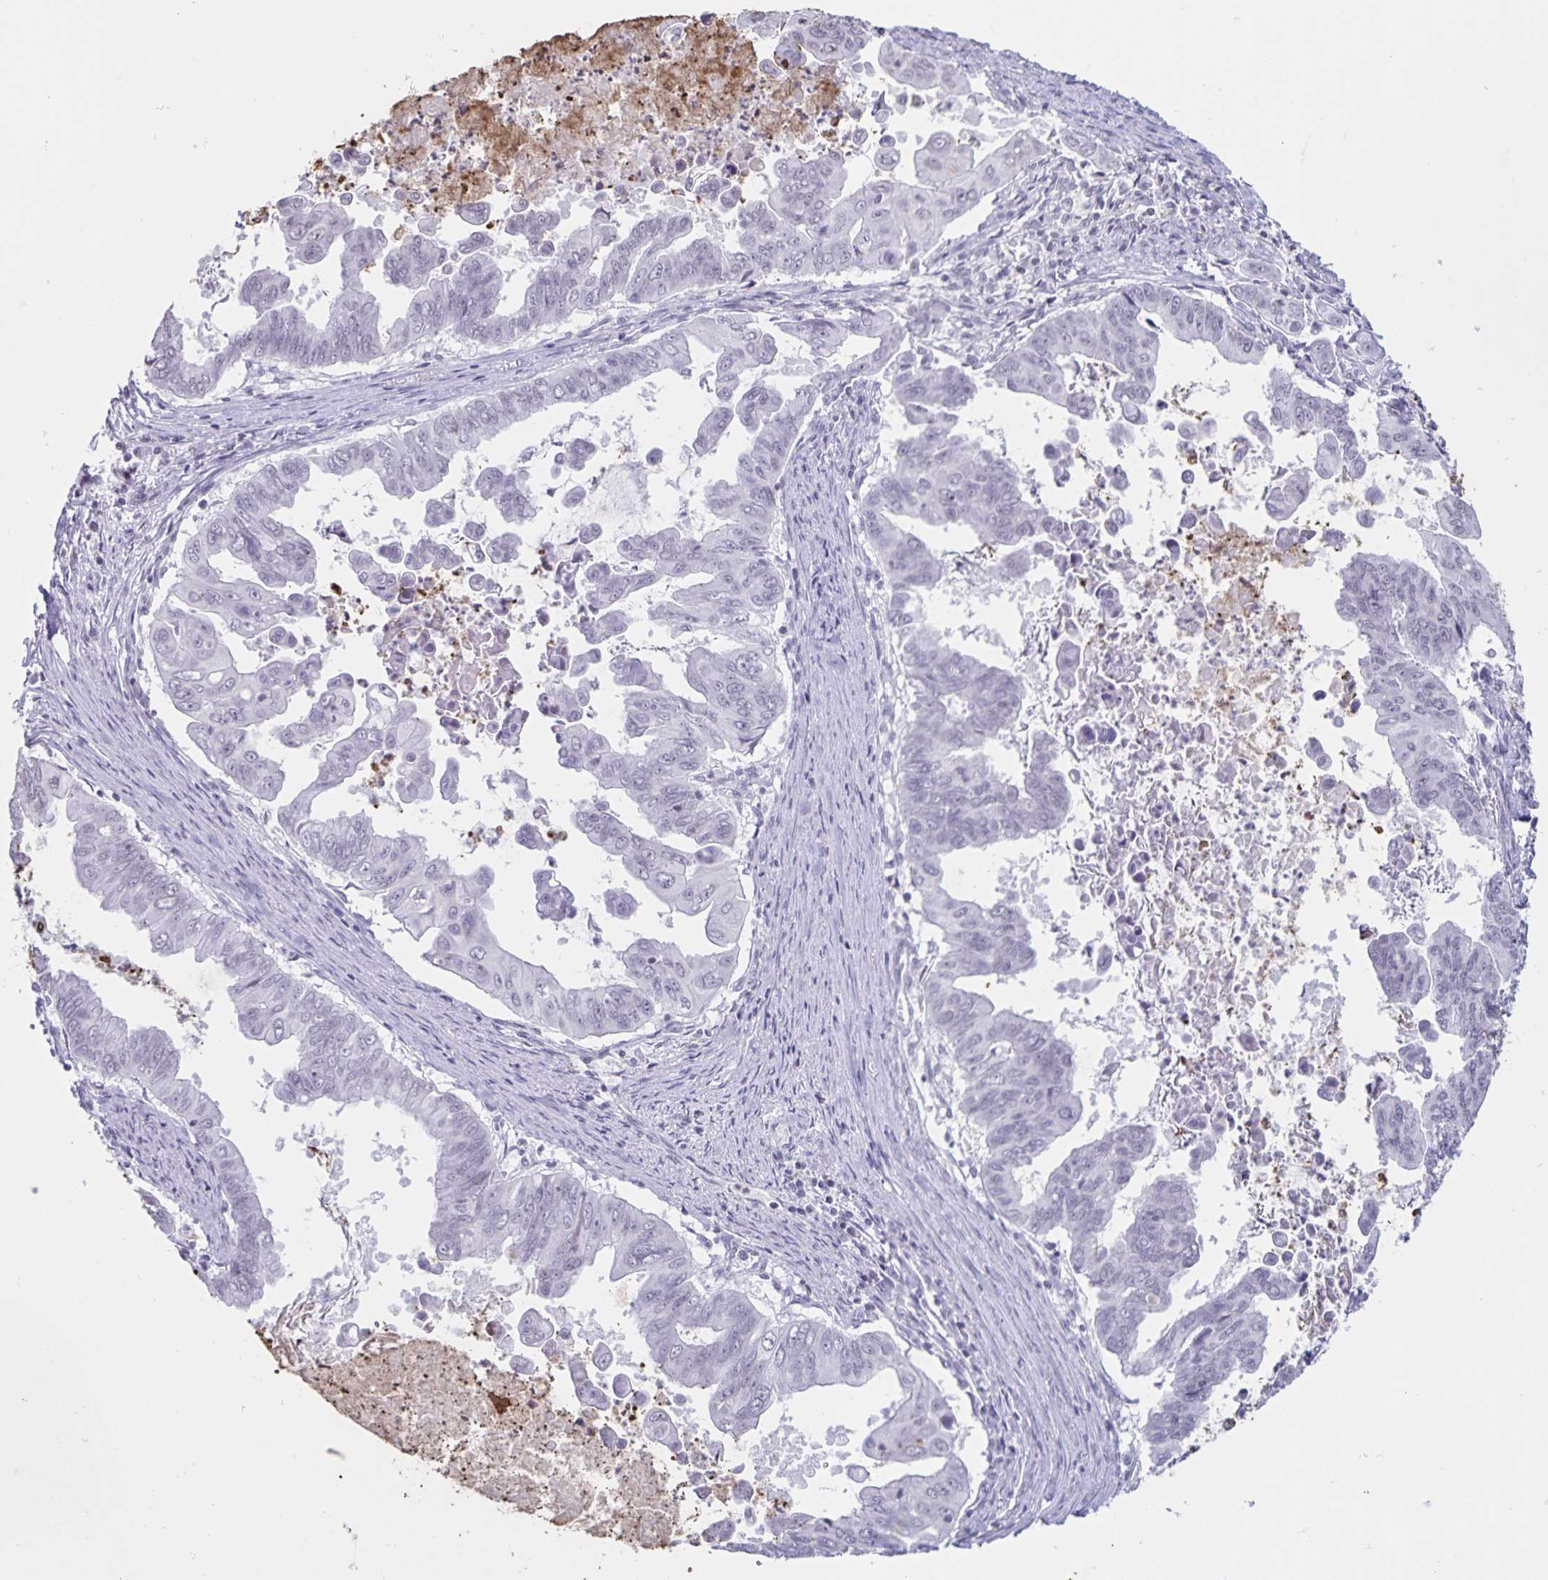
{"staining": {"intensity": "negative", "quantity": "none", "location": "none"}, "tissue": "stomach cancer", "cell_type": "Tumor cells", "image_type": "cancer", "snomed": [{"axis": "morphology", "description": "Adenocarcinoma, NOS"}, {"axis": "topography", "description": "Stomach, upper"}], "caption": "IHC of human adenocarcinoma (stomach) exhibits no positivity in tumor cells. (DAB (3,3'-diaminobenzidine) immunohistochemistry visualized using brightfield microscopy, high magnification).", "gene": "LCE6A", "patient": {"sex": "male", "age": 80}}